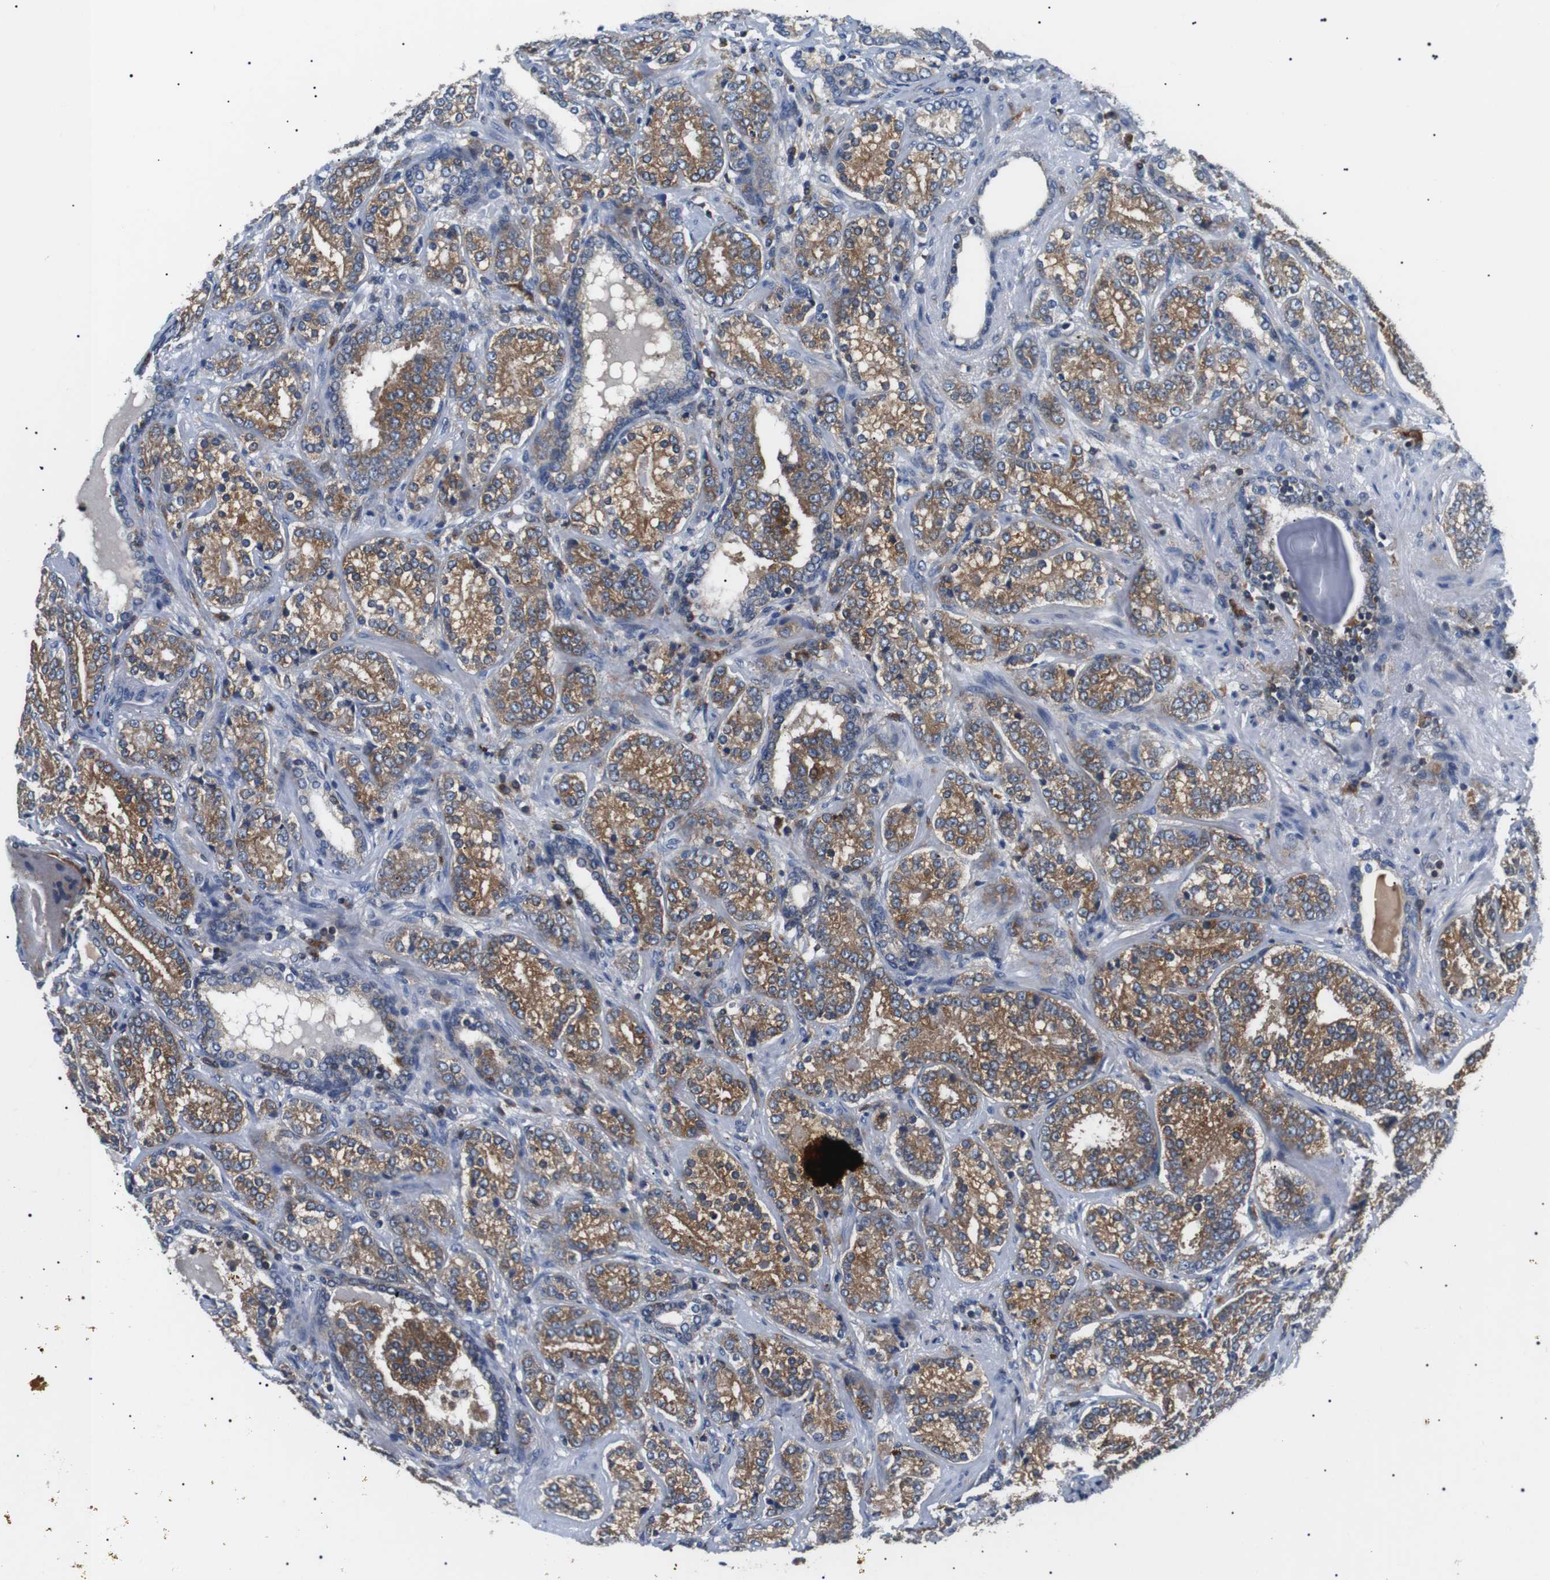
{"staining": {"intensity": "strong", "quantity": "25%-75%", "location": "cytoplasmic/membranous"}, "tissue": "prostate cancer", "cell_type": "Tumor cells", "image_type": "cancer", "snomed": [{"axis": "morphology", "description": "Adenocarcinoma, High grade"}, {"axis": "topography", "description": "Prostate"}], "caption": "Human prostate high-grade adenocarcinoma stained with a brown dye reveals strong cytoplasmic/membranous positive positivity in about 25%-75% of tumor cells.", "gene": "RAB9A", "patient": {"sex": "male", "age": 61}}